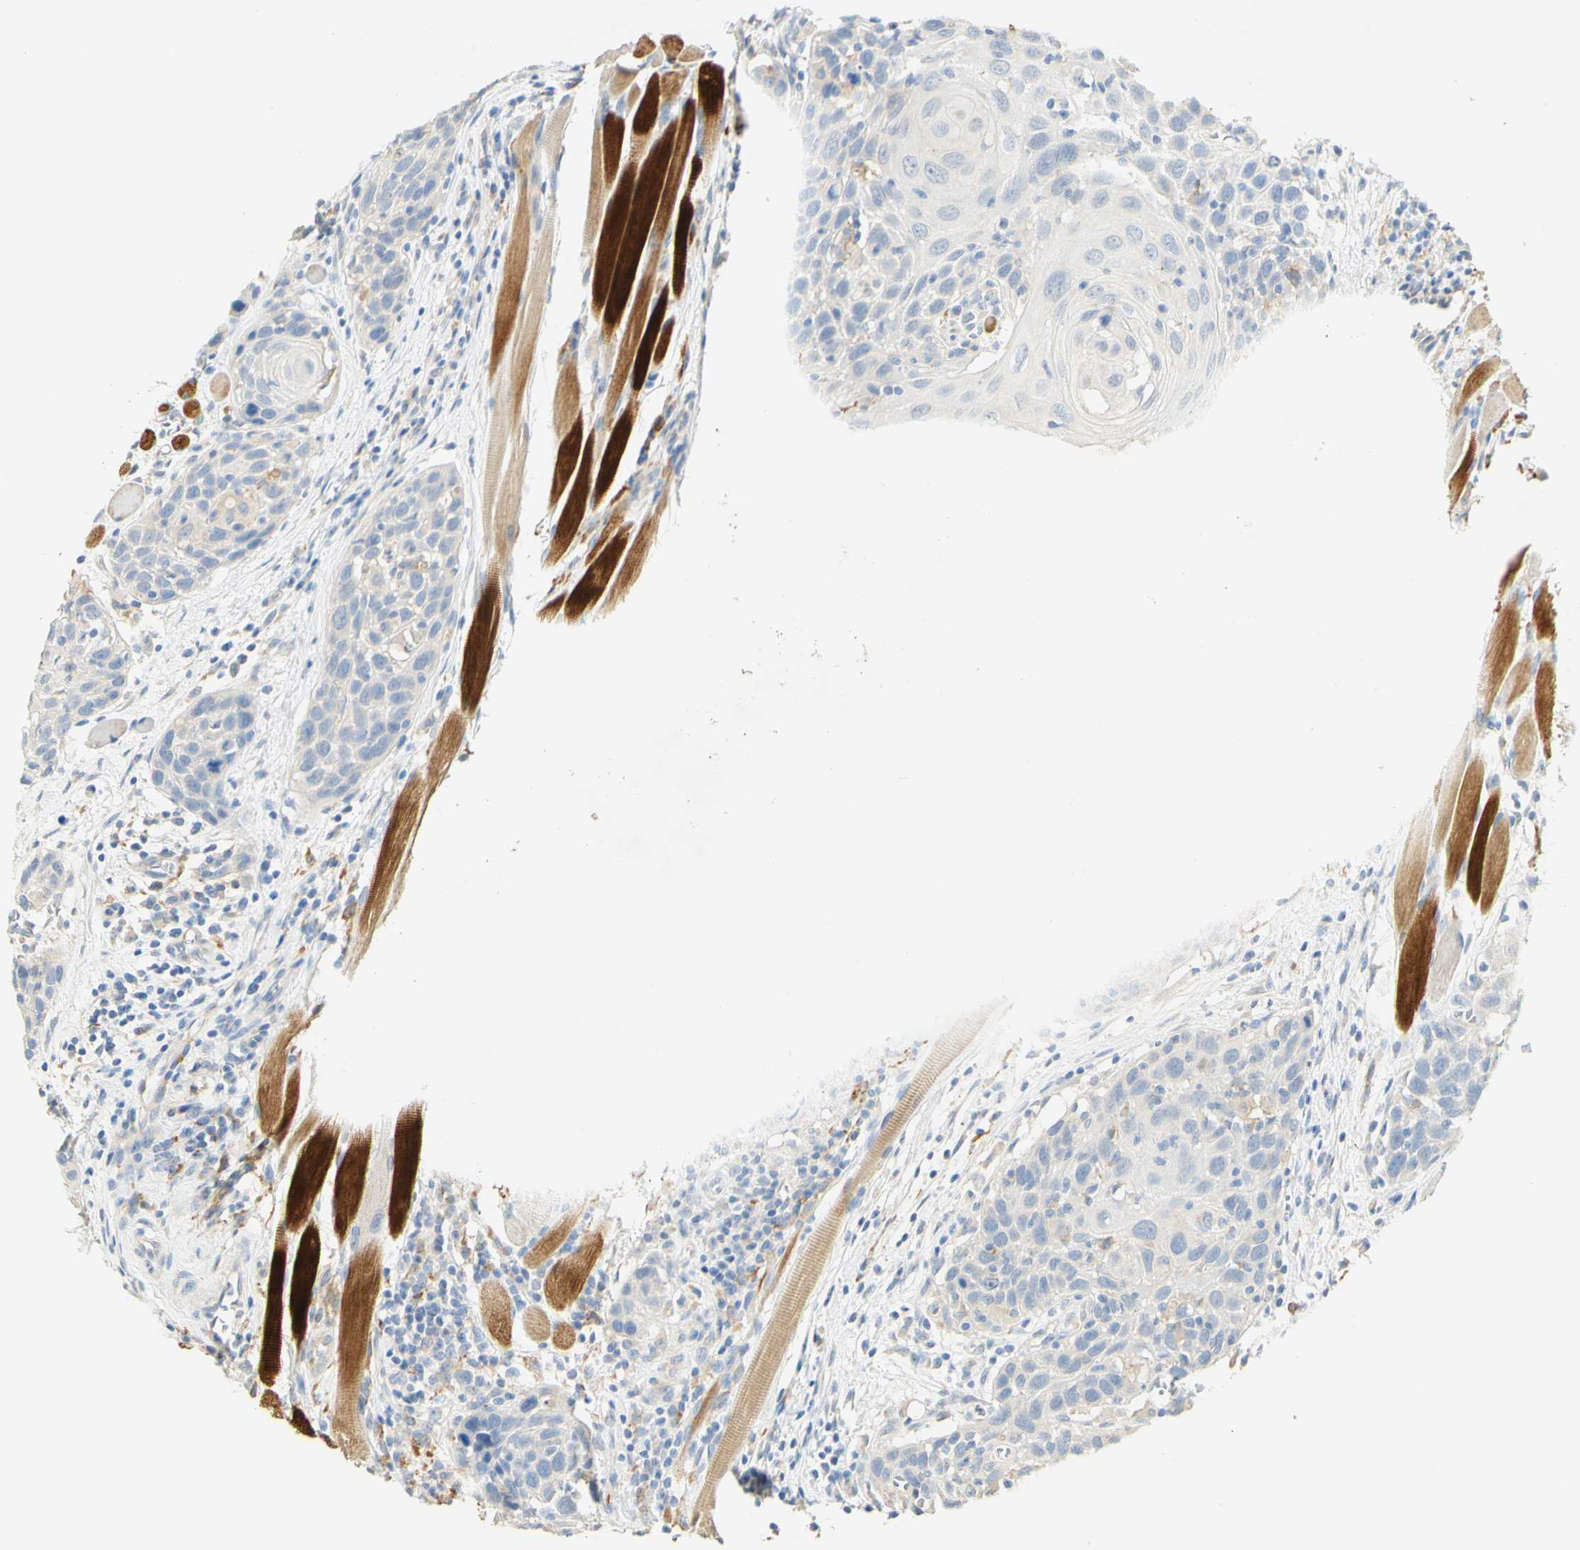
{"staining": {"intensity": "weak", "quantity": "<25%", "location": "cytoplasmic/membranous"}, "tissue": "head and neck cancer", "cell_type": "Tumor cells", "image_type": "cancer", "snomed": [{"axis": "morphology", "description": "Squamous cell carcinoma, NOS"}, {"axis": "topography", "description": "Oral tissue"}, {"axis": "topography", "description": "Head-Neck"}], "caption": "An image of human head and neck cancer (squamous cell carcinoma) is negative for staining in tumor cells. (Brightfield microscopy of DAB (3,3'-diaminobenzidine) immunohistochemistry at high magnification).", "gene": "FCGRT", "patient": {"sex": "female", "age": 50}}